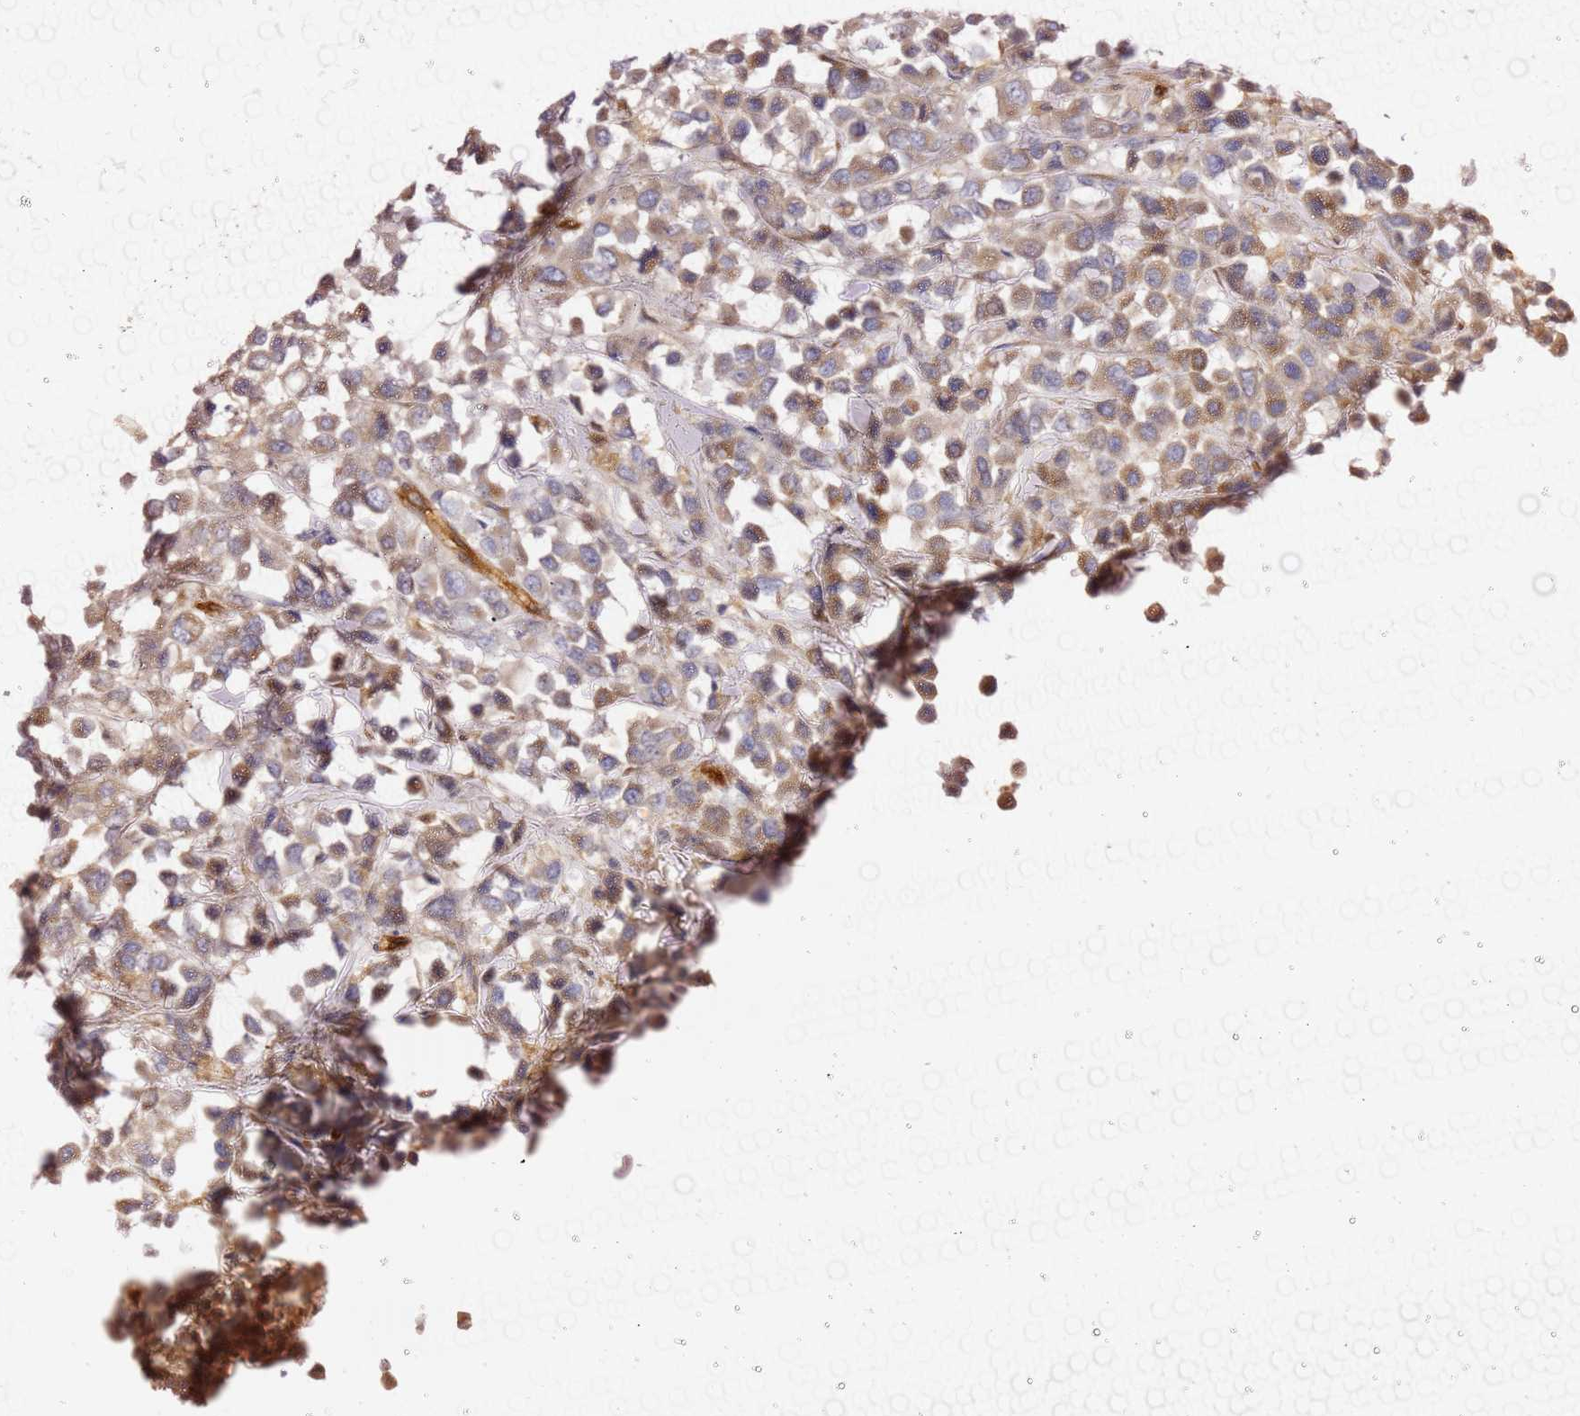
{"staining": {"intensity": "moderate", "quantity": ">75%", "location": "cytoplasmic/membranous,nuclear"}, "tissue": "breast cancer", "cell_type": "Tumor cells", "image_type": "cancer", "snomed": [{"axis": "morphology", "description": "Duct carcinoma"}, {"axis": "topography", "description": "Breast"}], "caption": "A micrograph showing moderate cytoplasmic/membranous and nuclear staining in approximately >75% of tumor cells in breast infiltrating ductal carcinoma, as visualized by brown immunohistochemical staining.", "gene": "KIF7", "patient": {"sex": "female", "age": 61}}